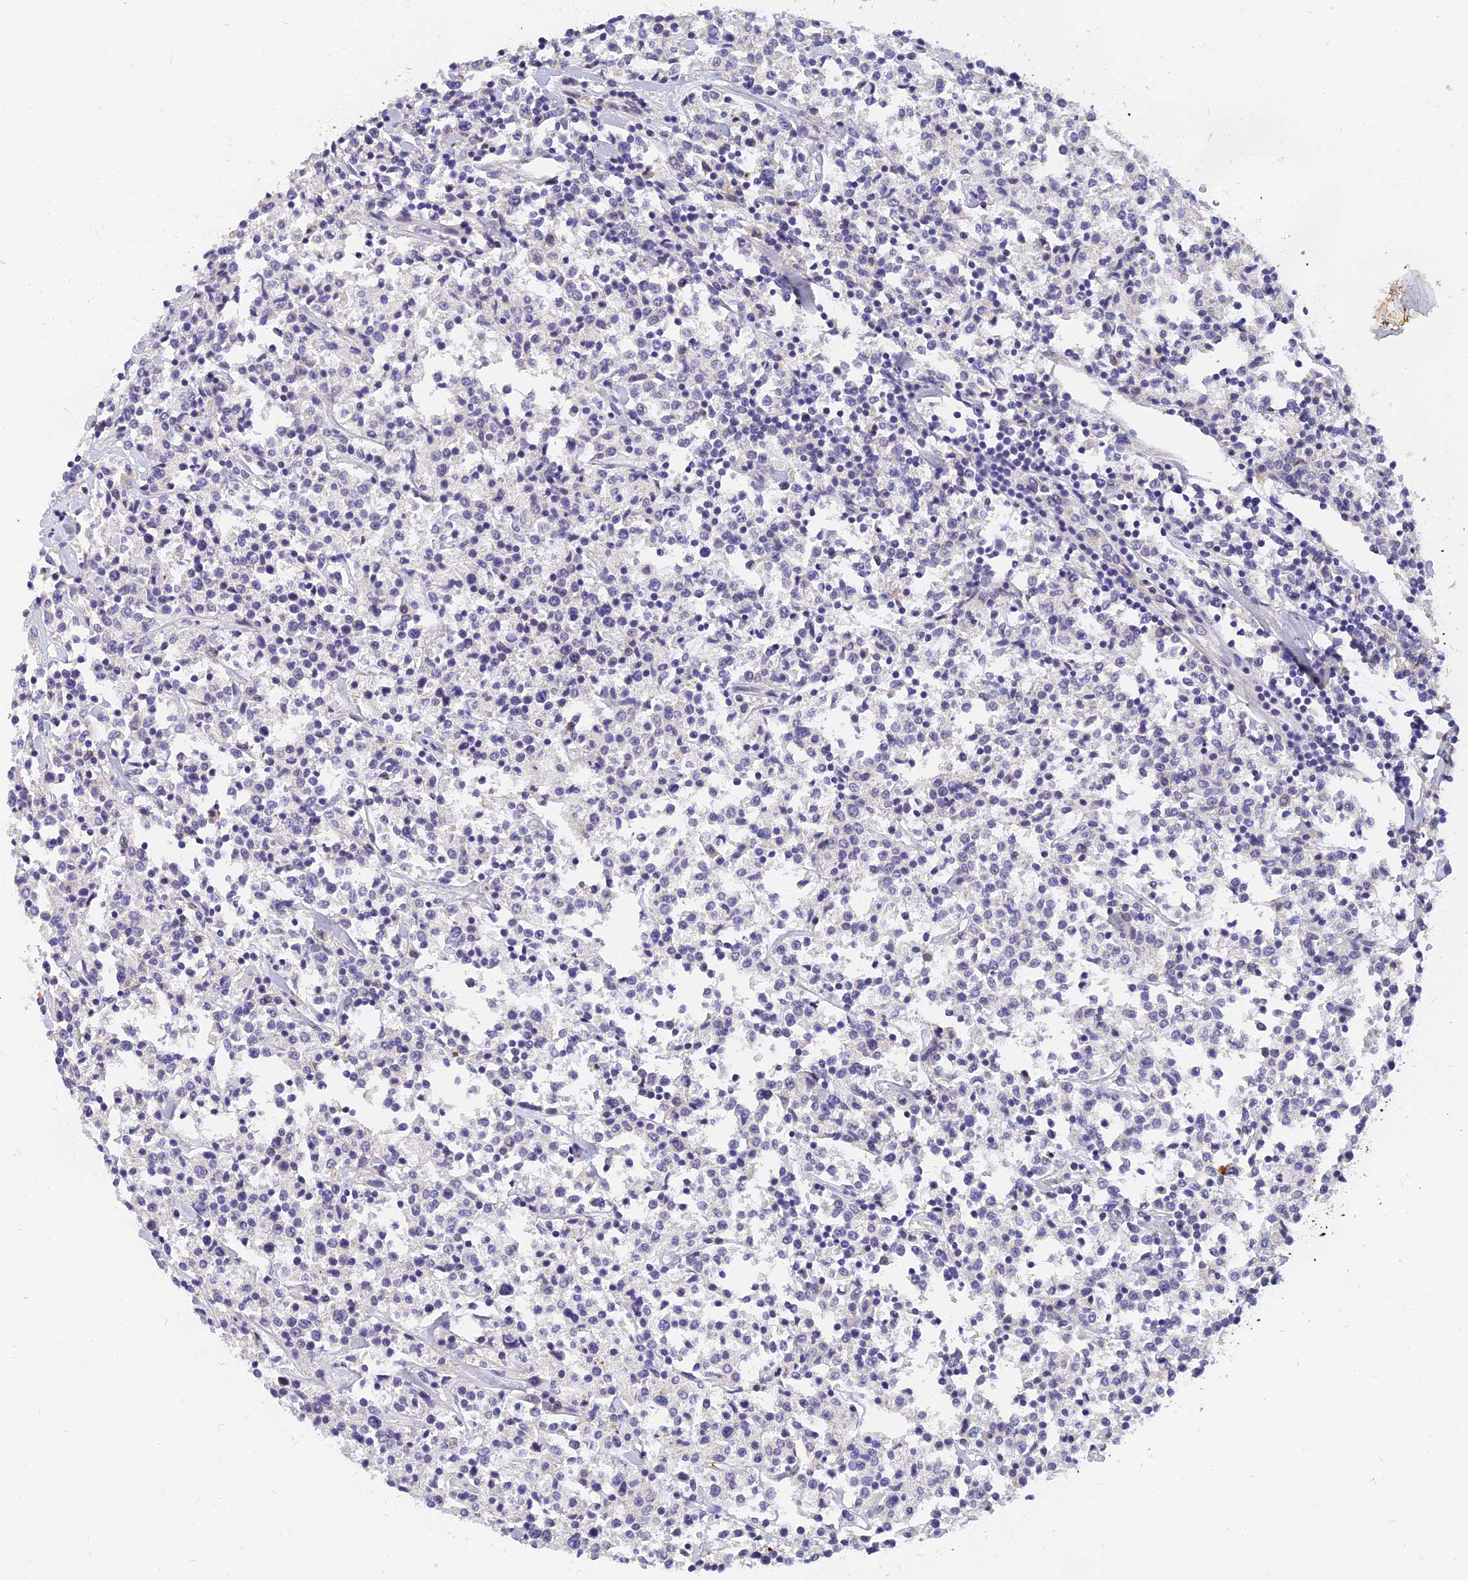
{"staining": {"intensity": "negative", "quantity": "none", "location": "none"}, "tissue": "lymphoma", "cell_type": "Tumor cells", "image_type": "cancer", "snomed": [{"axis": "morphology", "description": "Malignant lymphoma, non-Hodgkin's type, Low grade"}, {"axis": "topography", "description": "Small intestine"}], "caption": "Immunohistochemistry (IHC) photomicrograph of human malignant lymphoma, non-Hodgkin's type (low-grade) stained for a protein (brown), which shows no staining in tumor cells.", "gene": "ANKS4B", "patient": {"sex": "female", "age": 59}}